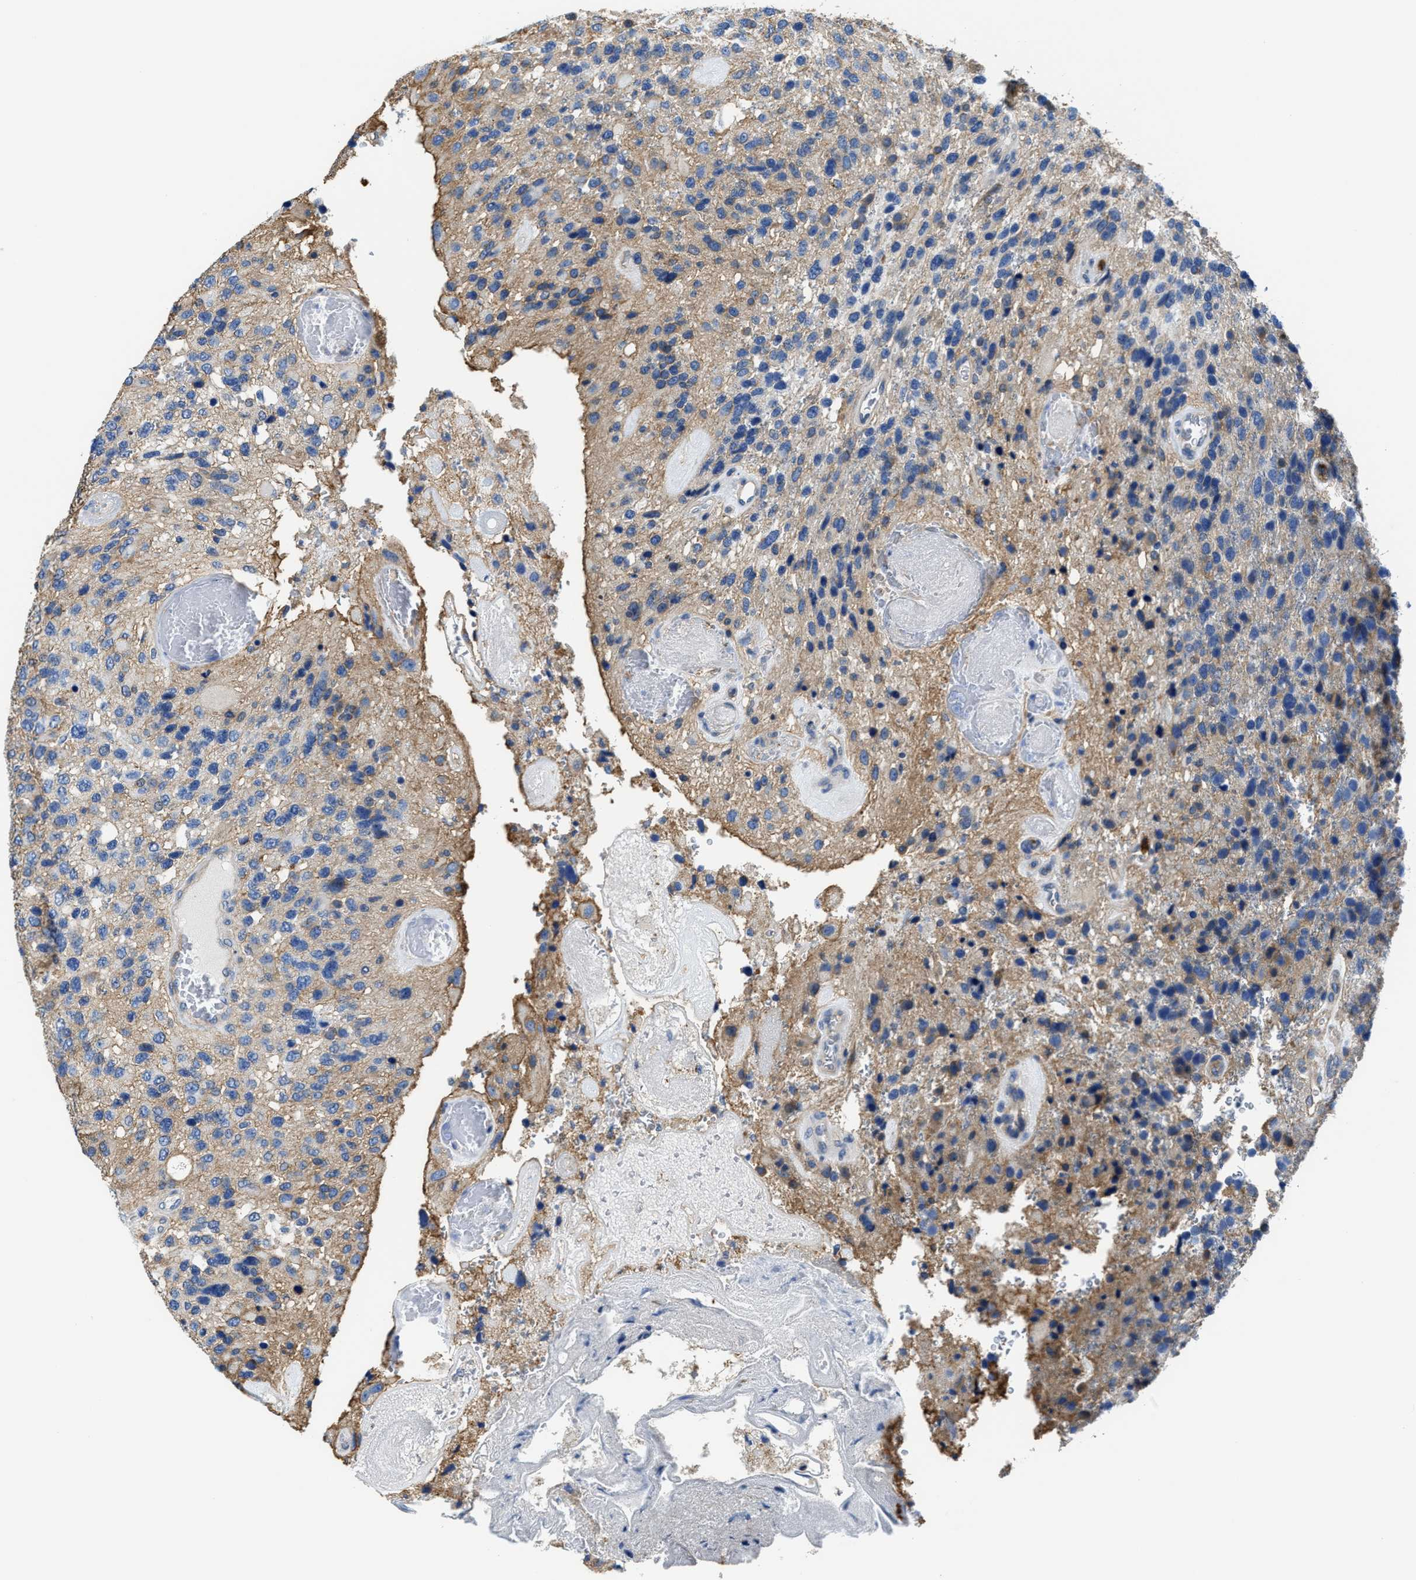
{"staining": {"intensity": "weak", "quantity": "<25%", "location": "cytoplasmic/membranous"}, "tissue": "glioma", "cell_type": "Tumor cells", "image_type": "cancer", "snomed": [{"axis": "morphology", "description": "Glioma, malignant, High grade"}, {"axis": "topography", "description": "Brain"}], "caption": "Tumor cells are negative for brown protein staining in malignant high-grade glioma.", "gene": "TRAF6", "patient": {"sex": "female", "age": 58}}